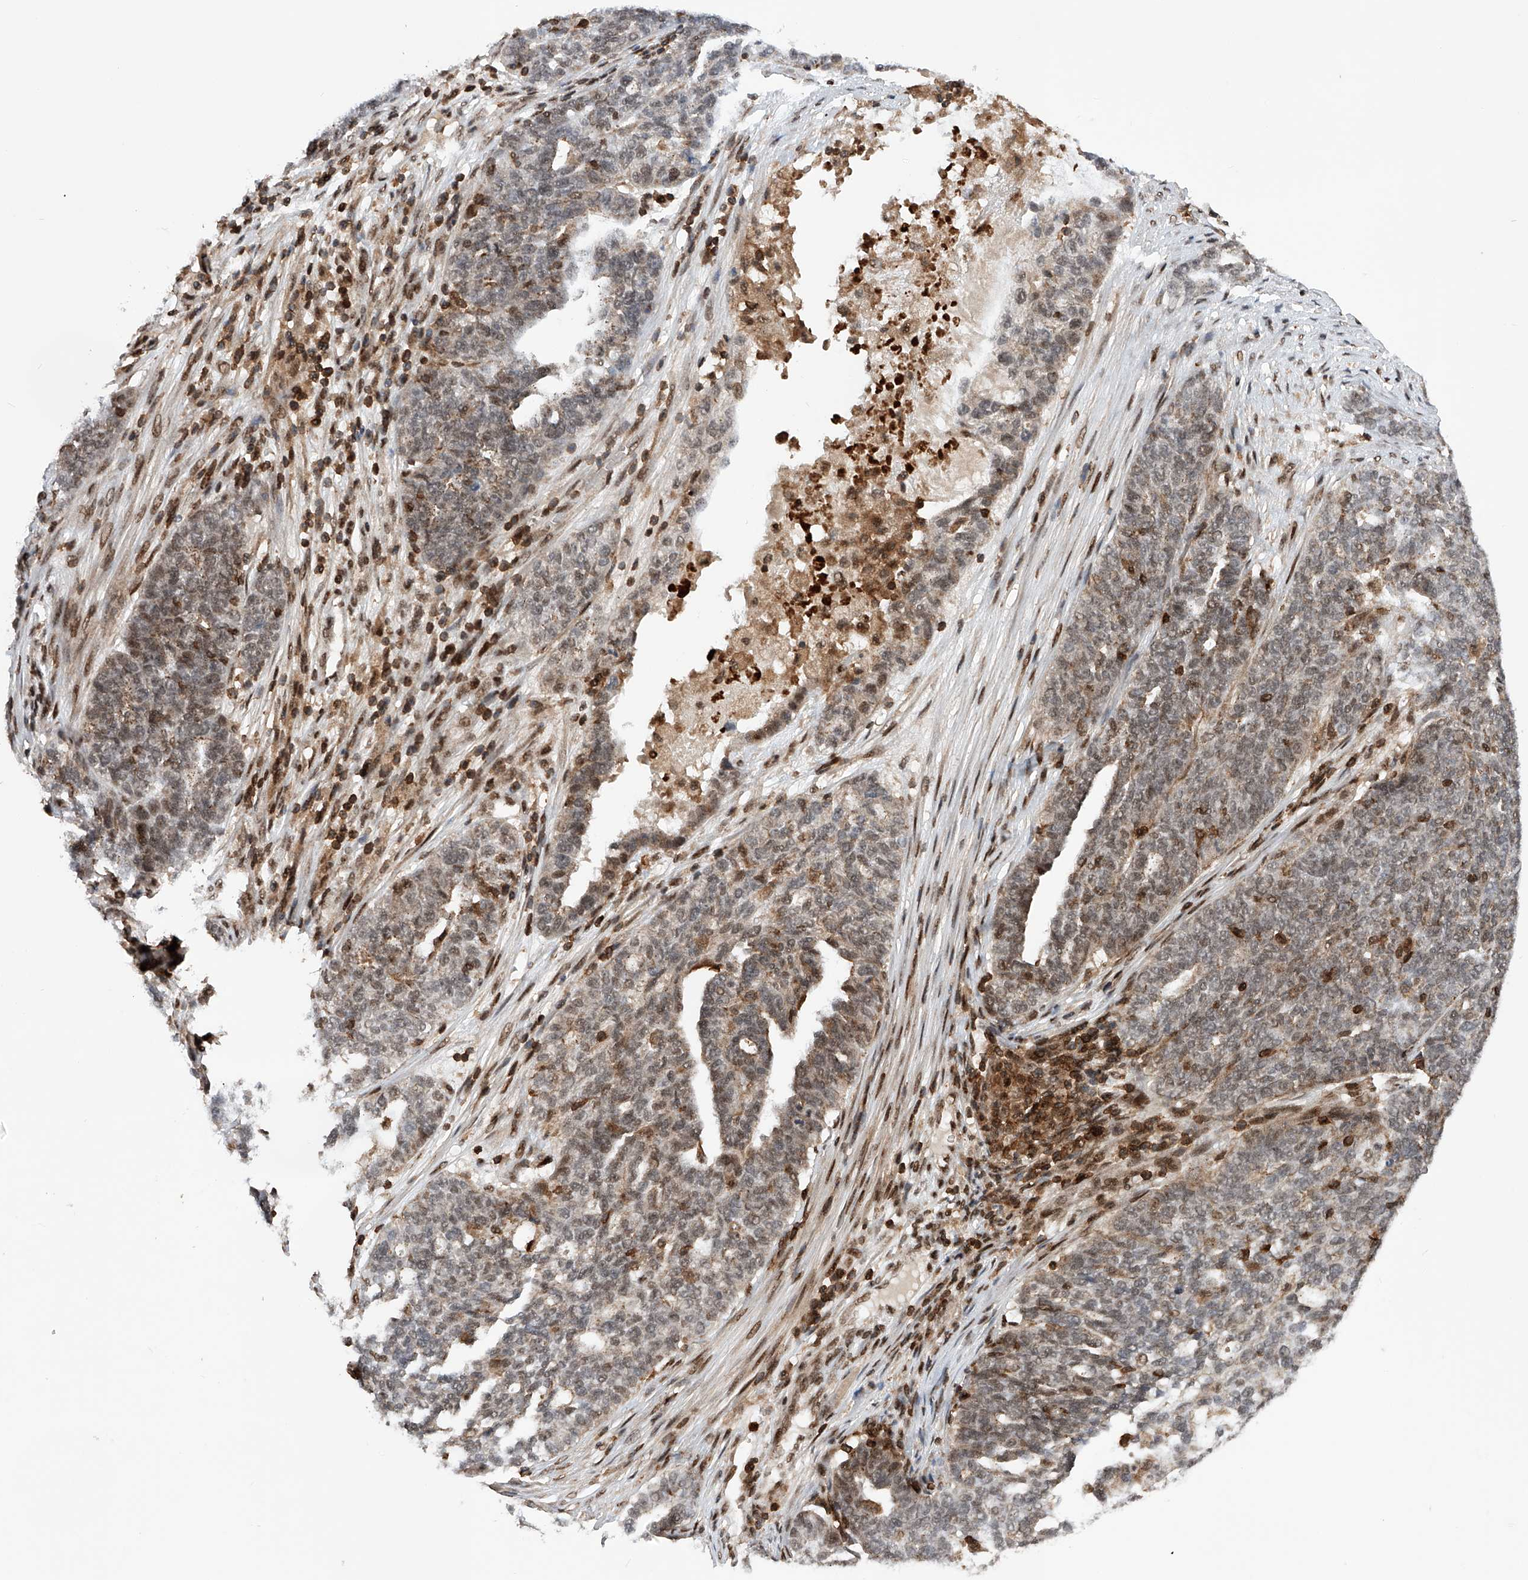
{"staining": {"intensity": "weak", "quantity": "25%-75%", "location": "nuclear"}, "tissue": "ovarian cancer", "cell_type": "Tumor cells", "image_type": "cancer", "snomed": [{"axis": "morphology", "description": "Cystadenocarcinoma, serous, NOS"}, {"axis": "topography", "description": "Ovary"}], "caption": "This is an image of immunohistochemistry (IHC) staining of ovarian cancer (serous cystadenocarcinoma), which shows weak positivity in the nuclear of tumor cells.", "gene": "ZNF280D", "patient": {"sex": "female", "age": 59}}